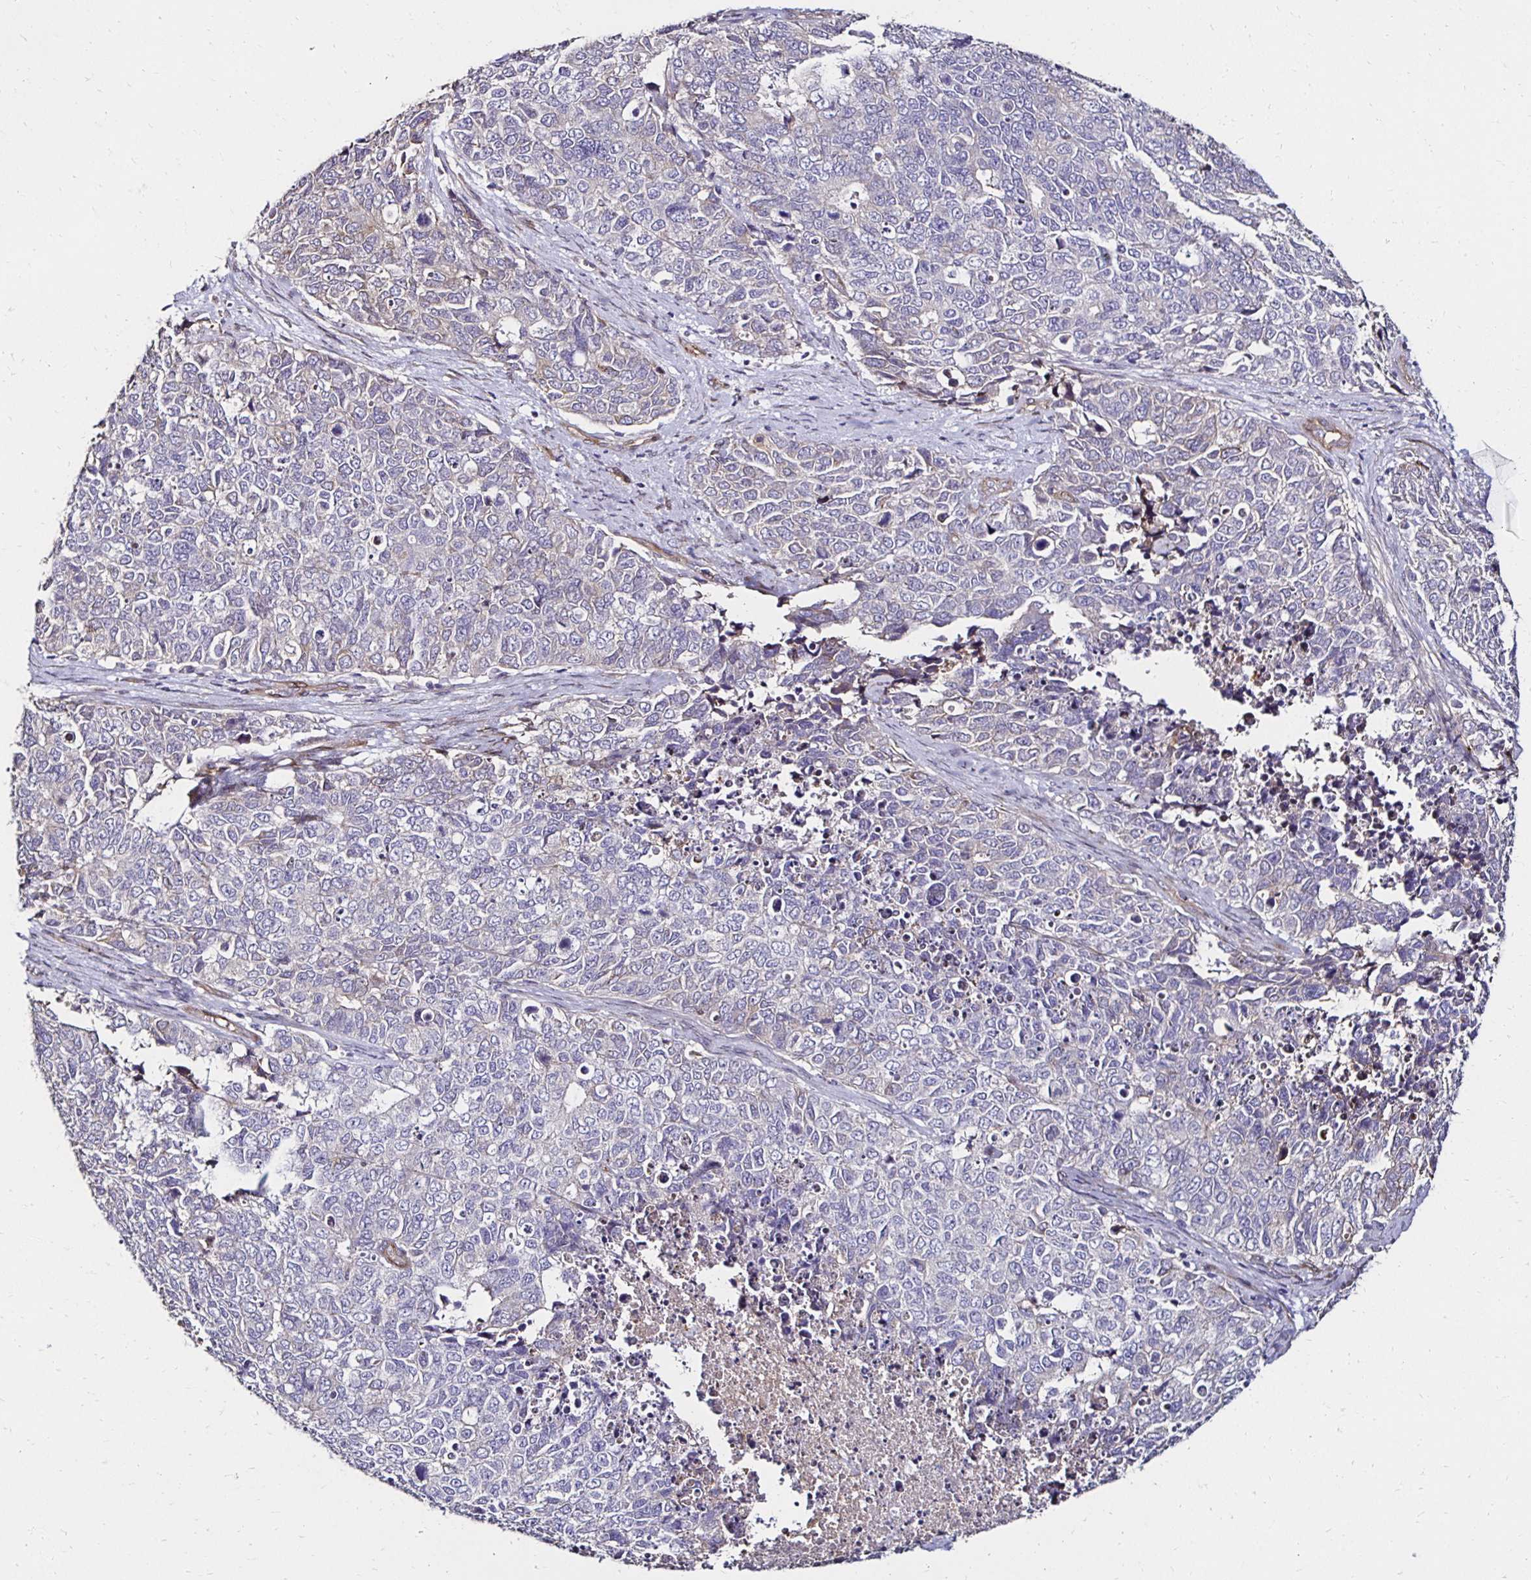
{"staining": {"intensity": "negative", "quantity": "none", "location": "none"}, "tissue": "cervical cancer", "cell_type": "Tumor cells", "image_type": "cancer", "snomed": [{"axis": "morphology", "description": "Adenocarcinoma, NOS"}, {"axis": "topography", "description": "Cervix"}], "caption": "High power microscopy image of an IHC histopathology image of cervical cancer (adenocarcinoma), revealing no significant positivity in tumor cells.", "gene": "ITGB1", "patient": {"sex": "female", "age": 63}}